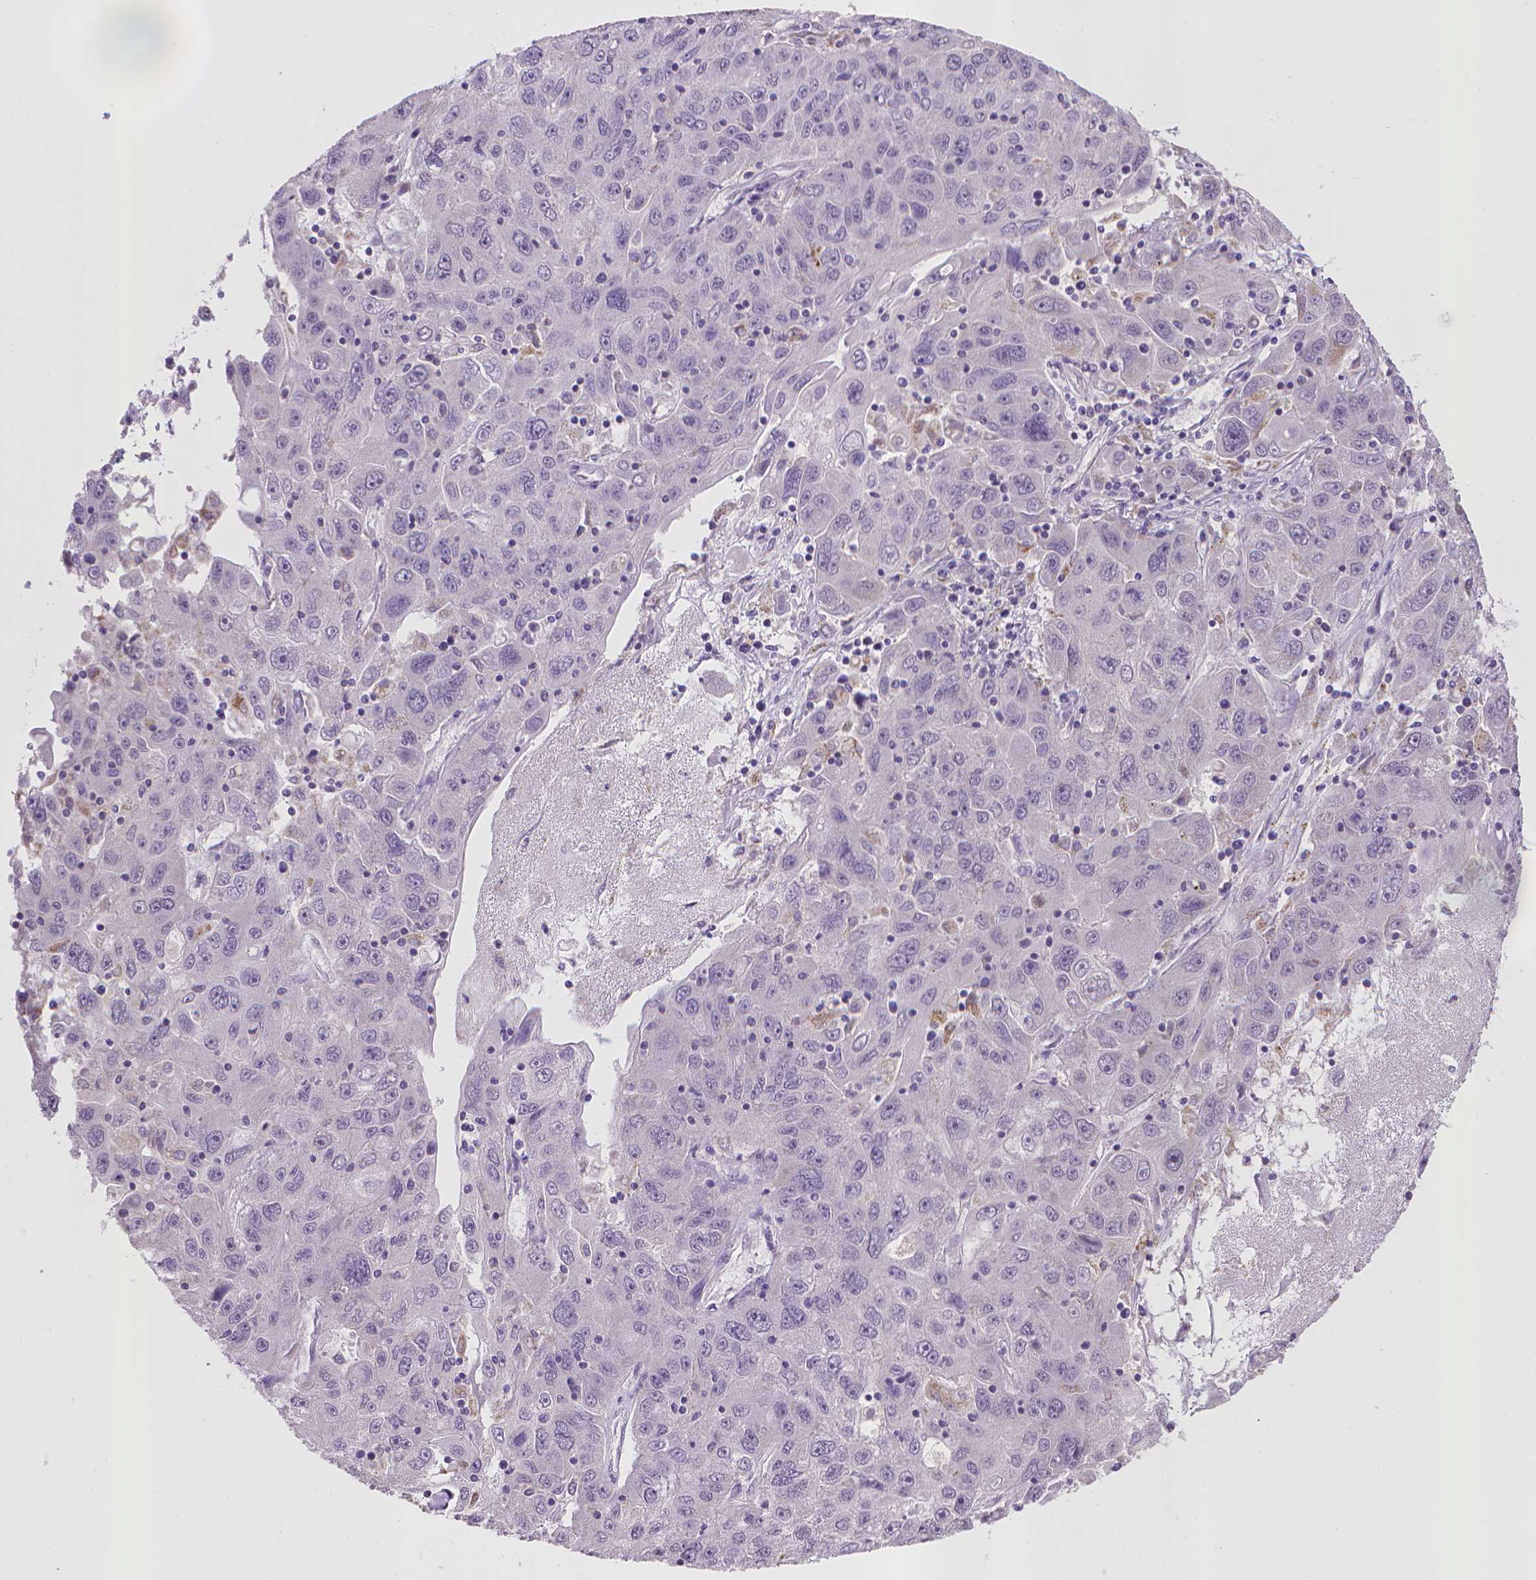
{"staining": {"intensity": "negative", "quantity": "none", "location": "none"}, "tissue": "stomach cancer", "cell_type": "Tumor cells", "image_type": "cancer", "snomed": [{"axis": "morphology", "description": "Adenocarcinoma, NOS"}, {"axis": "topography", "description": "Stomach"}], "caption": "Immunohistochemistry of human stomach adenocarcinoma shows no staining in tumor cells.", "gene": "KMO", "patient": {"sex": "male", "age": 56}}